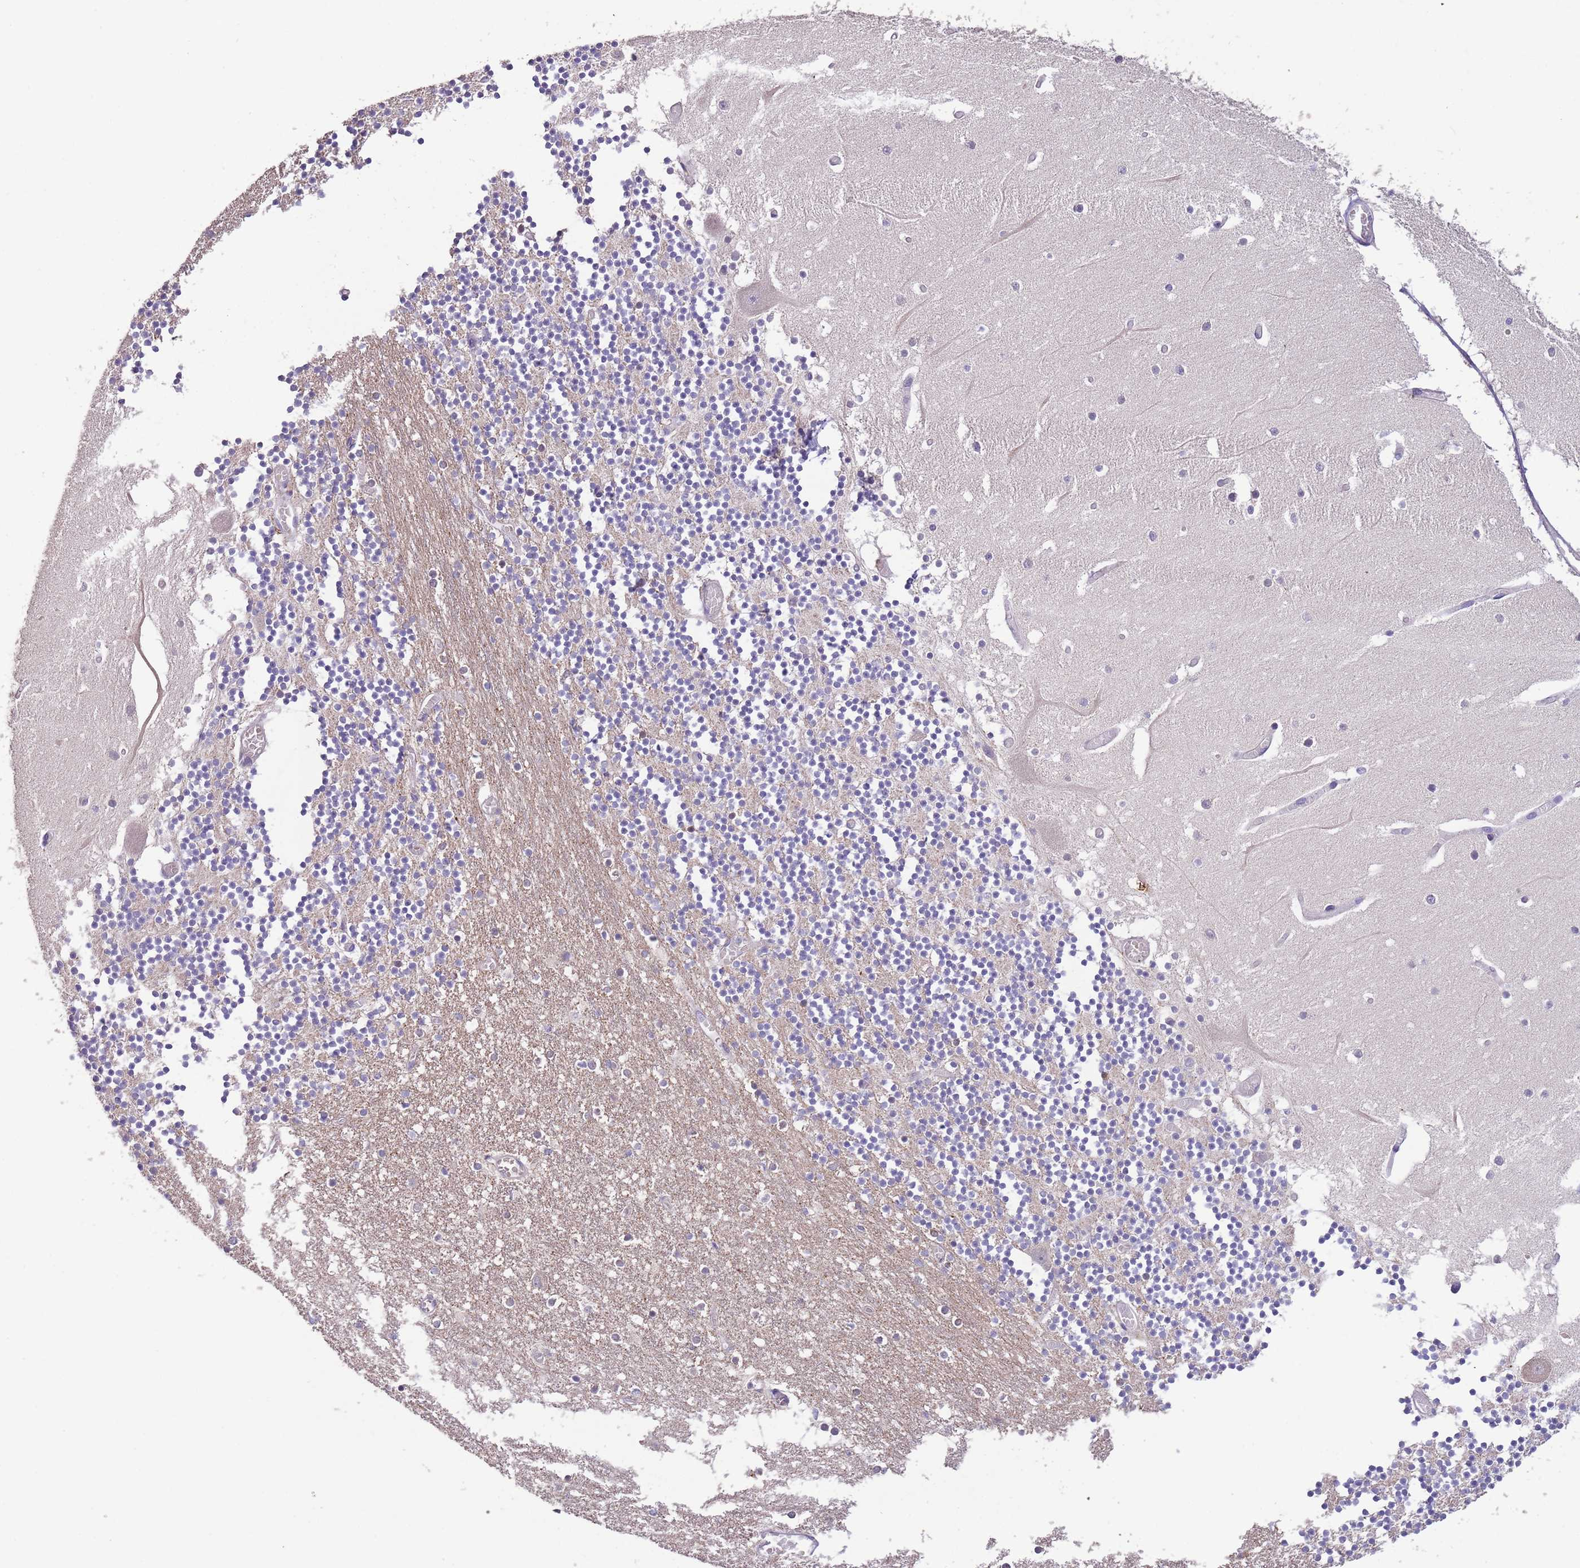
{"staining": {"intensity": "negative", "quantity": "none", "location": "none"}, "tissue": "cerebellum", "cell_type": "Cells in granular layer", "image_type": "normal", "snomed": [{"axis": "morphology", "description": "Normal tissue, NOS"}, {"axis": "topography", "description": "Cerebellum"}], "caption": "High power microscopy photomicrograph of an immunohistochemistry image of normal cerebellum, revealing no significant staining in cells in granular layer.", "gene": "ZNF658", "patient": {"sex": "female", "age": 28}}